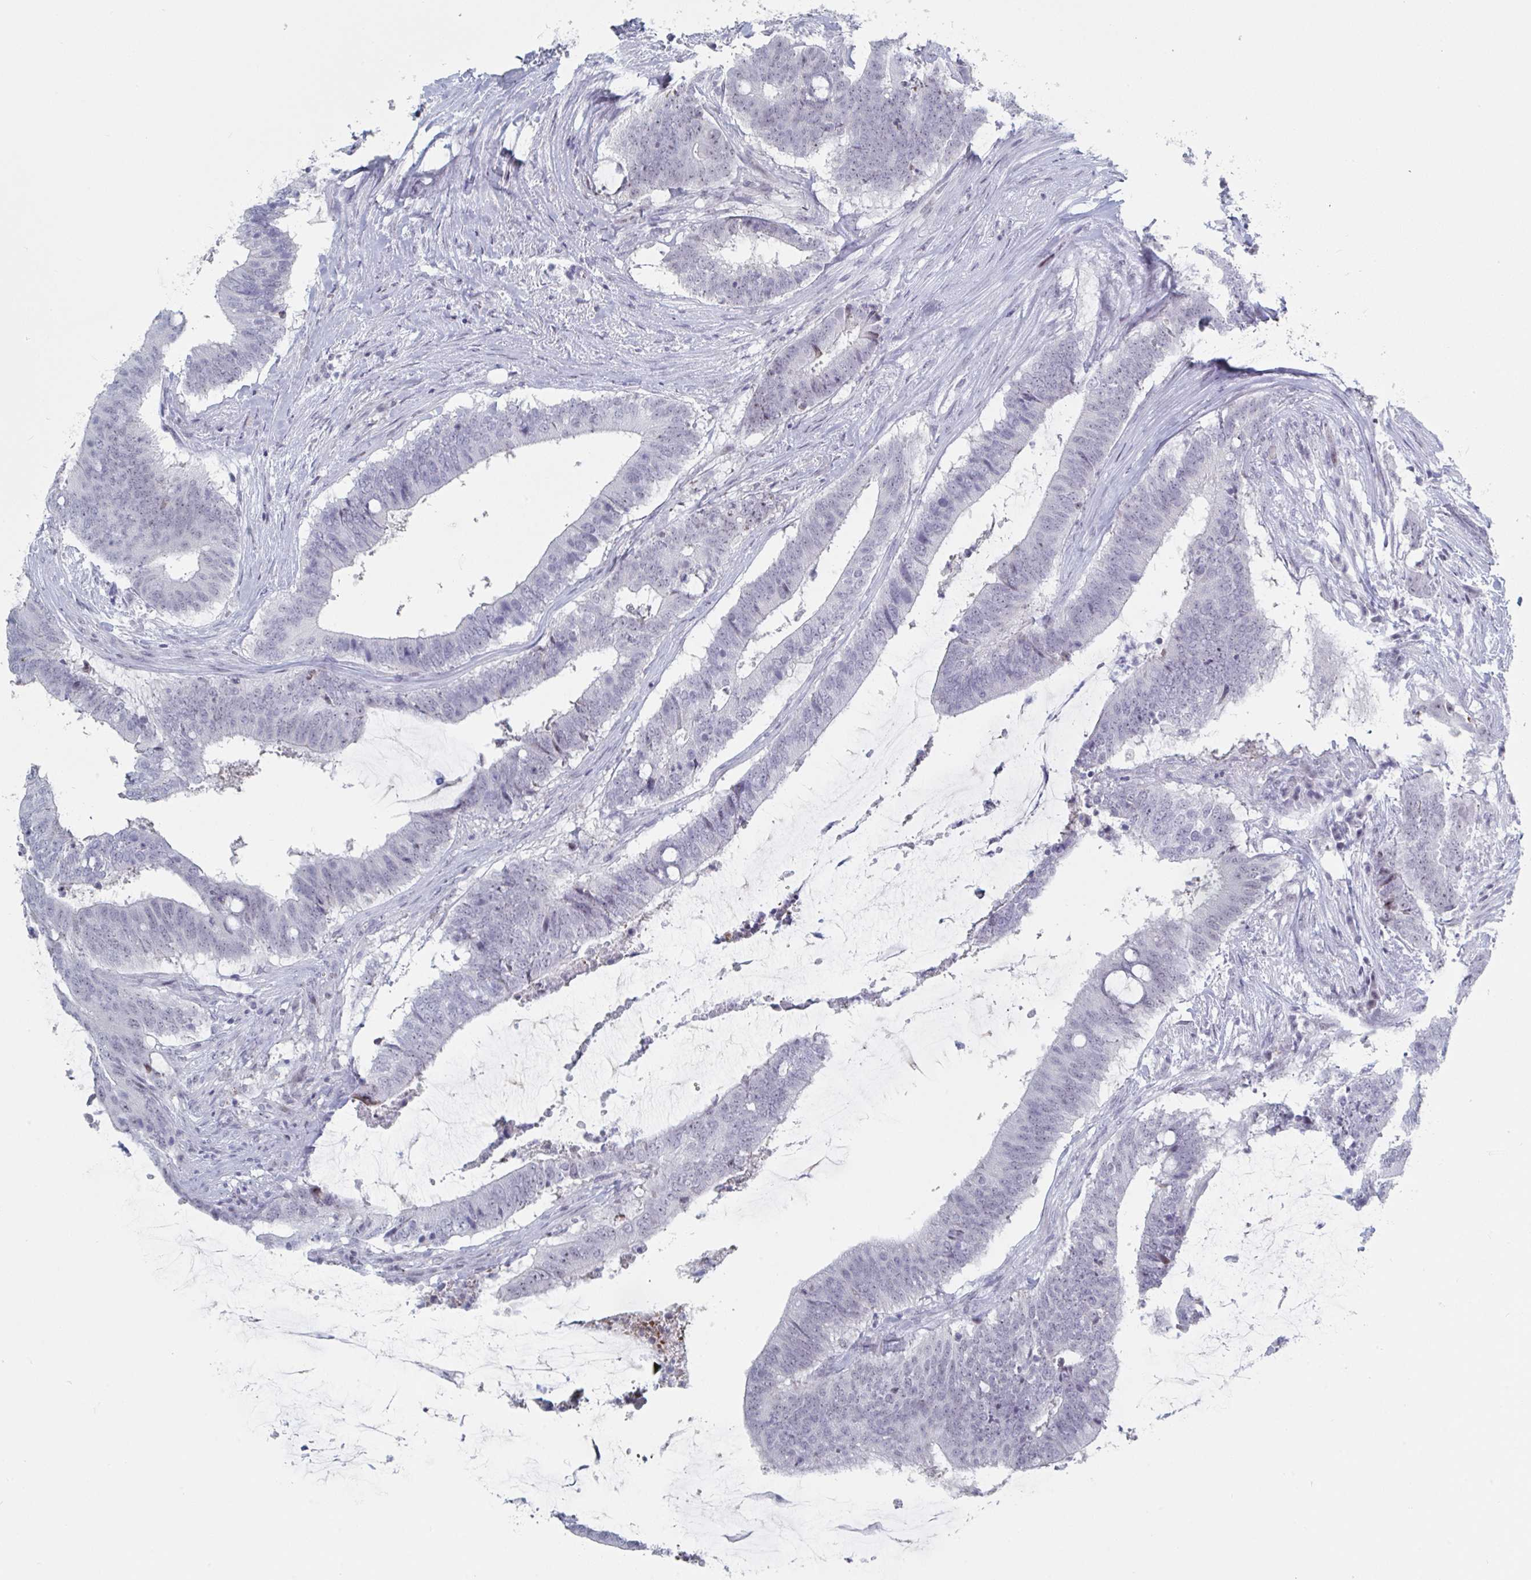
{"staining": {"intensity": "weak", "quantity": "25%-75%", "location": "nuclear"}, "tissue": "colorectal cancer", "cell_type": "Tumor cells", "image_type": "cancer", "snomed": [{"axis": "morphology", "description": "Adenocarcinoma, NOS"}, {"axis": "topography", "description": "Colon"}], "caption": "Protein staining by immunohistochemistry shows weak nuclear positivity in about 25%-75% of tumor cells in adenocarcinoma (colorectal).", "gene": "NR1H2", "patient": {"sex": "female", "age": 43}}